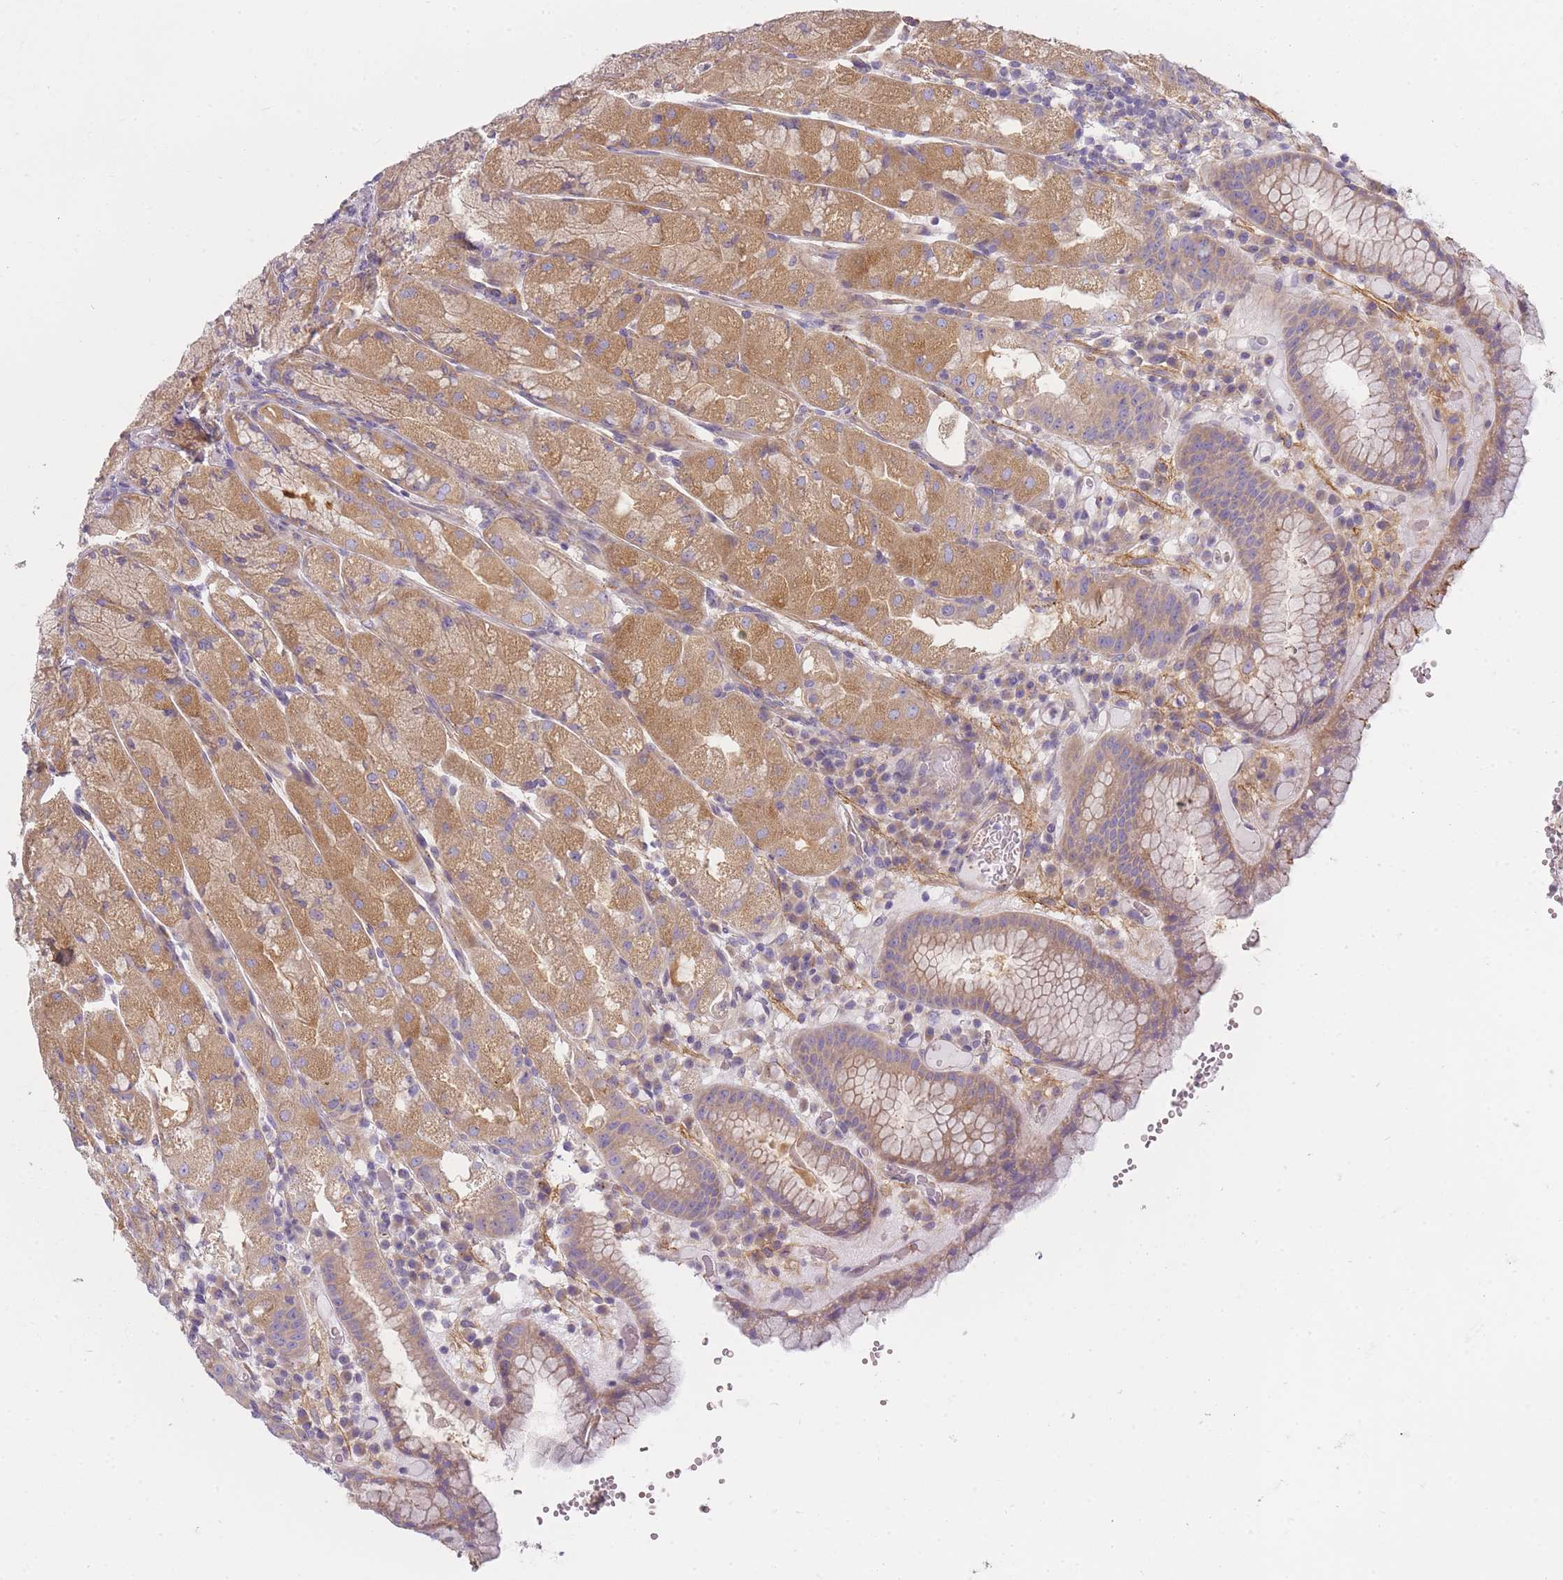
{"staining": {"intensity": "moderate", "quantity": ">75%", "location": "cytoplasmic/membranous"}, "tissue": "stomach", "cell_type": "Glandular cells", "image_type": "normal", "snomed": [{"axis": "morphology", "description": "Normal tissue, NOS"}, {"axis": "topography", "description": "Stomach, upper"}], "caption": "About >75% of glandular cells in unremarkable stomach demonstrate moderate cytoplasmic/membranous protein staining as visualized by brown immunohistochemical staining.", "gene": "AP3M1", "patient": {"sex": "male", "age": 52}}